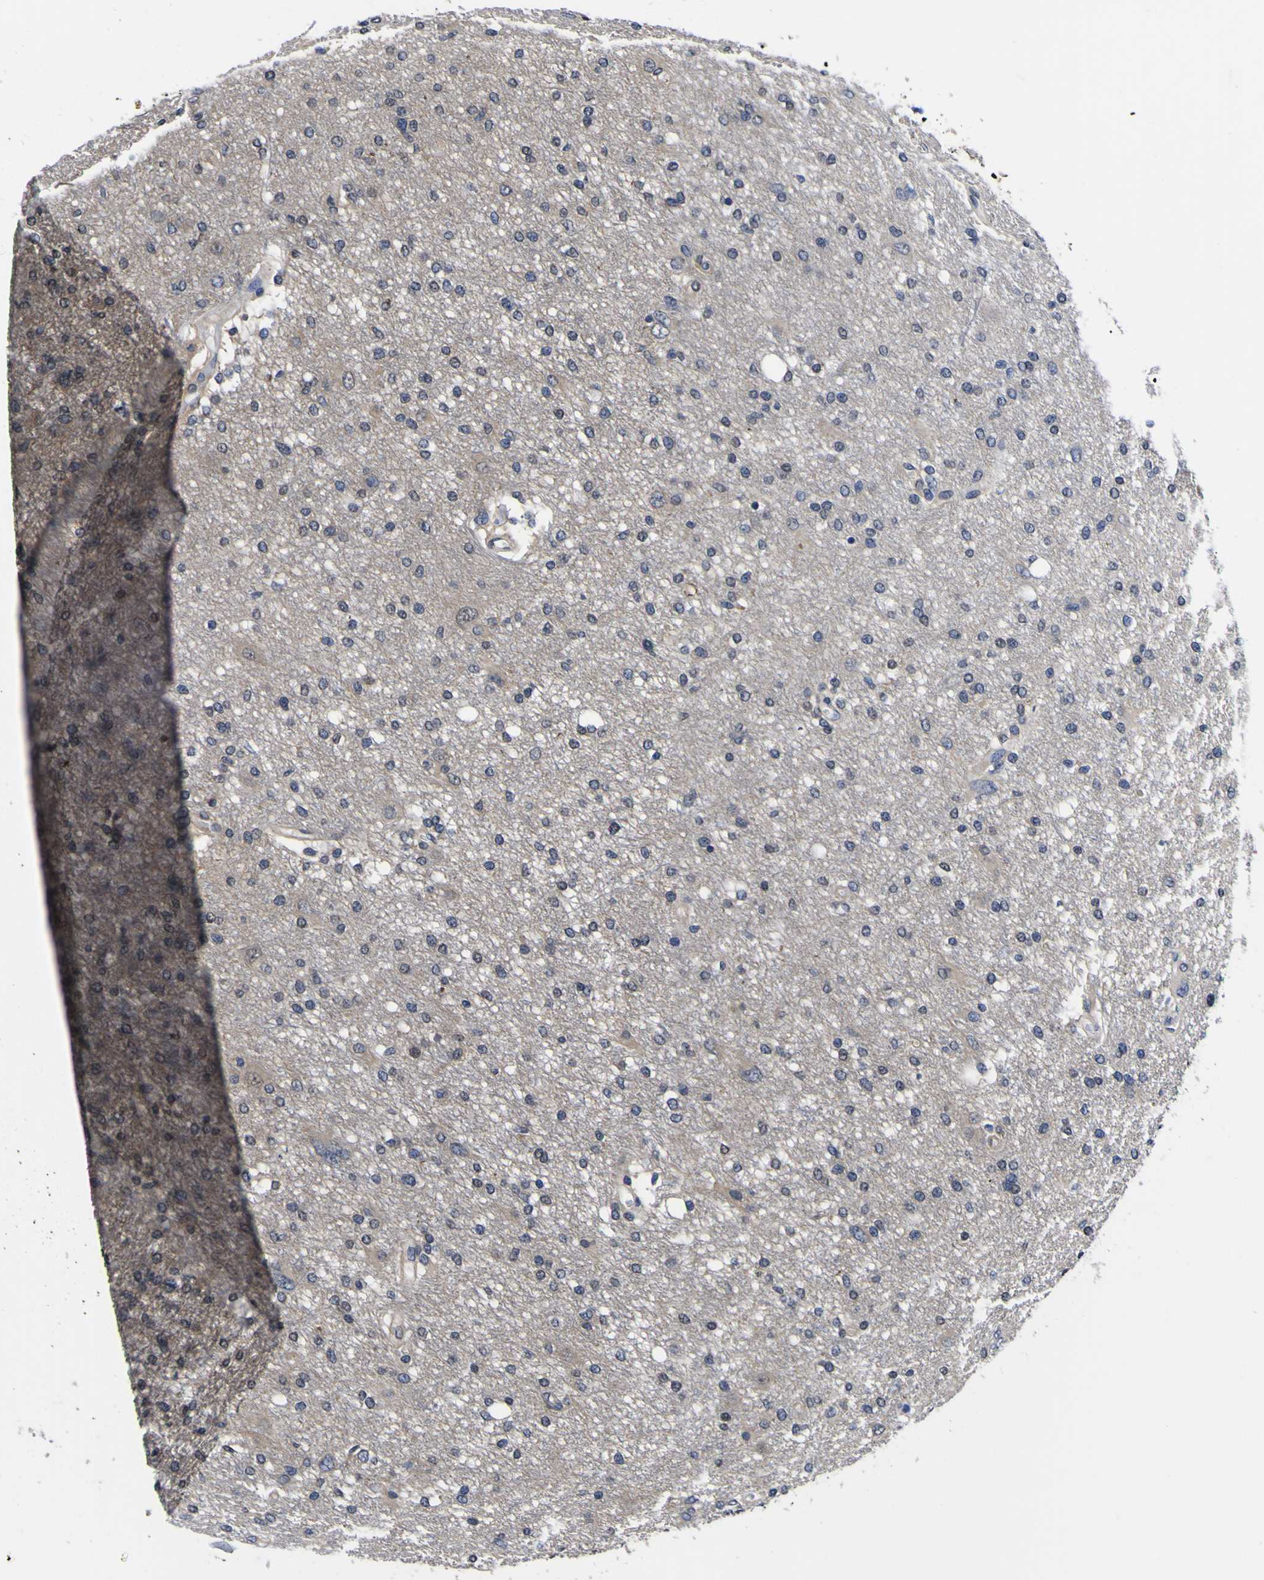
{"staining": {"intensity": "negative", "quantity": "none", "location": "none"}, "tissue": "glioma", "cell_type": "Tumor cells", "image_type": "cancer", "snomed": [{"axis": "morphology", "description": "Glioma, malignant, High grade"}, {"axis": "topography", "description": "Brain"}], "caption": "Tumor cells show no significant protein positivity in glioma.", "gene": "FAM110B", "patient": {"sex": "female", "age": 59}}